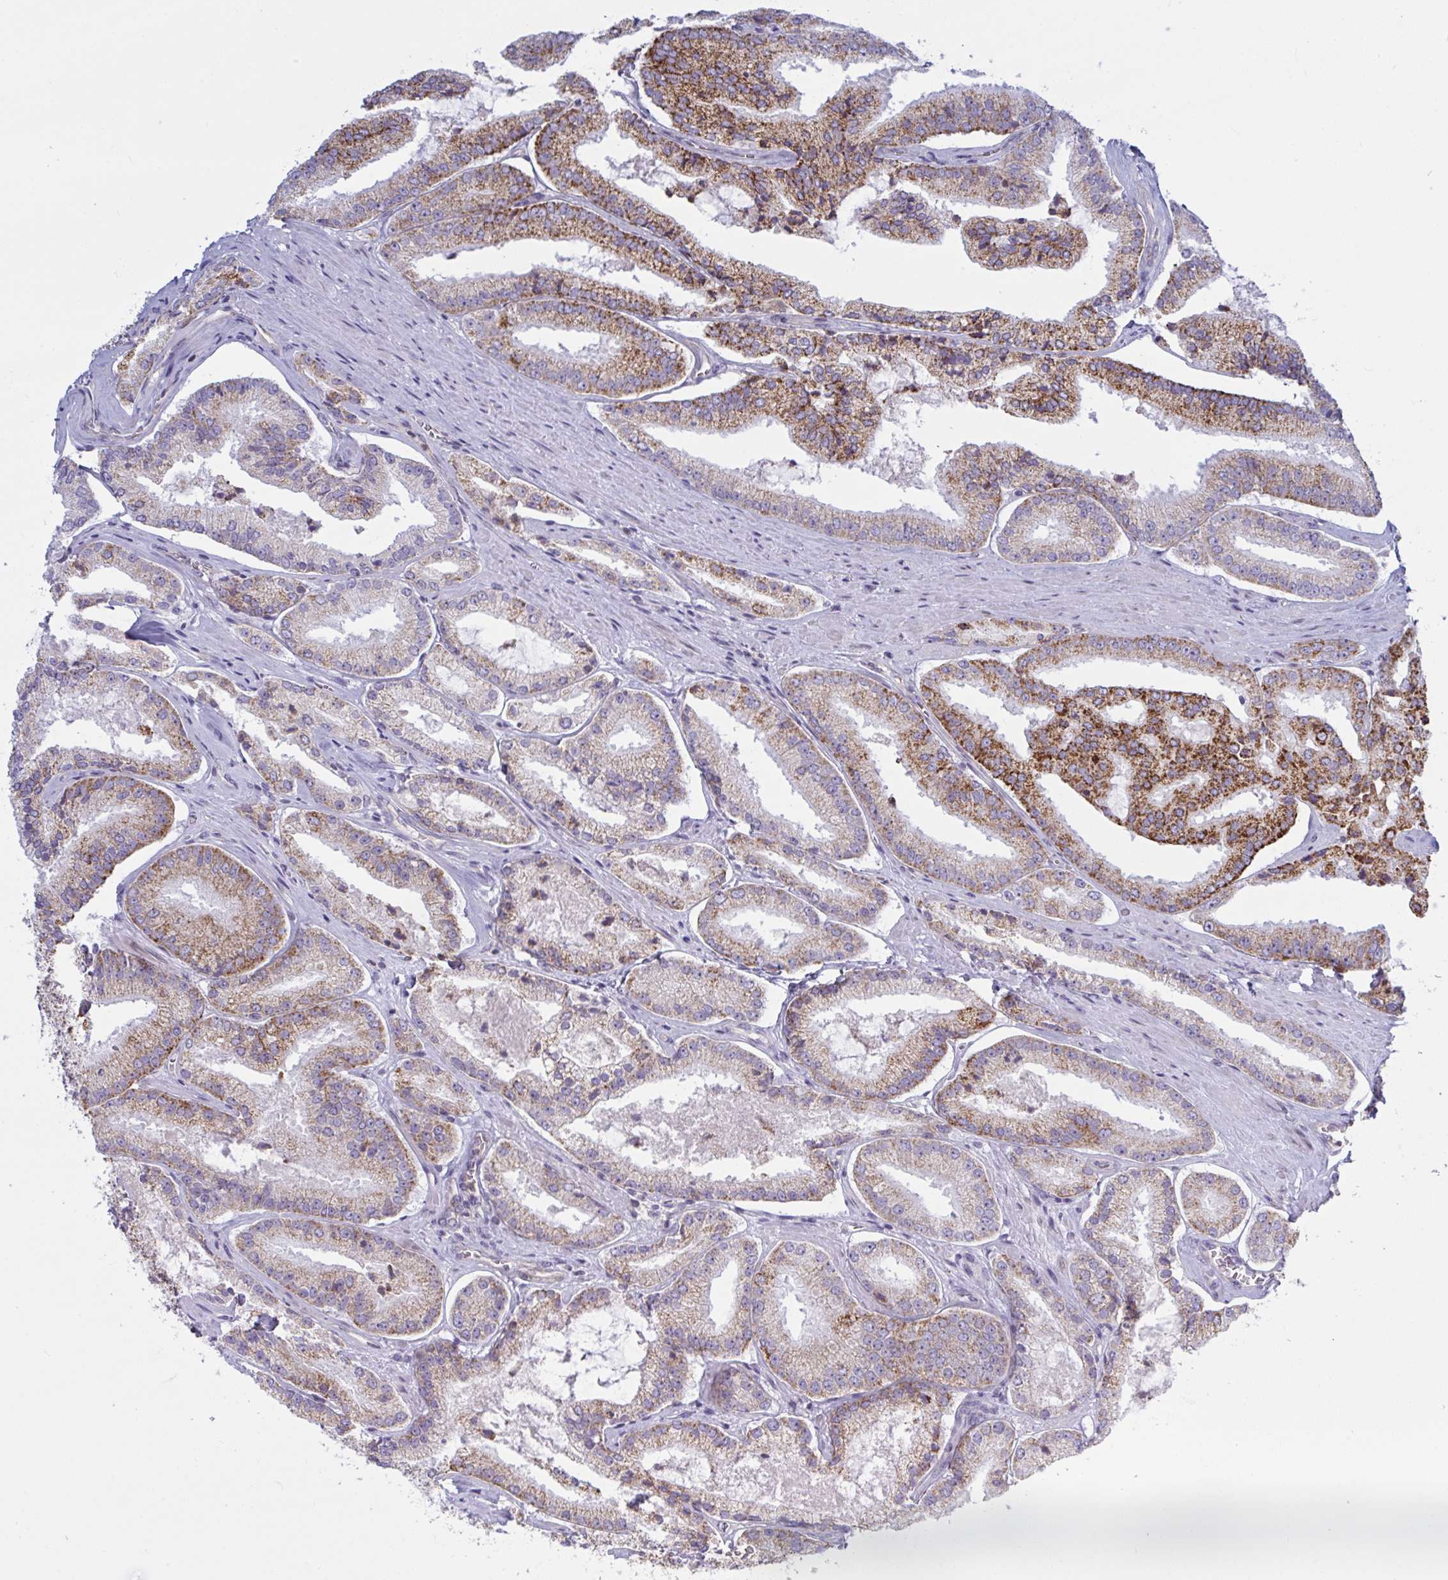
{"staining": {"intensity": "moderate", "quantity": "25%-75%", "location": "cytoplasmic/membranous"}, "tissue": "prostate cancer", "cell_type": "Tumor cells", "image_type": "cancer", "snomed": [{"axis": "morphology", "description": "Adenocarcinoma, High grade"}, {"axis": "topography", "description": "Prostate"}], "caption": "Protein staining of prostate cancer tissue exhibits moderate cytoplasmic/membranous staining in about 25%-75% of tumor cells.", "gene": "TANK", "patient": {"sex": "male", "age": 73}}